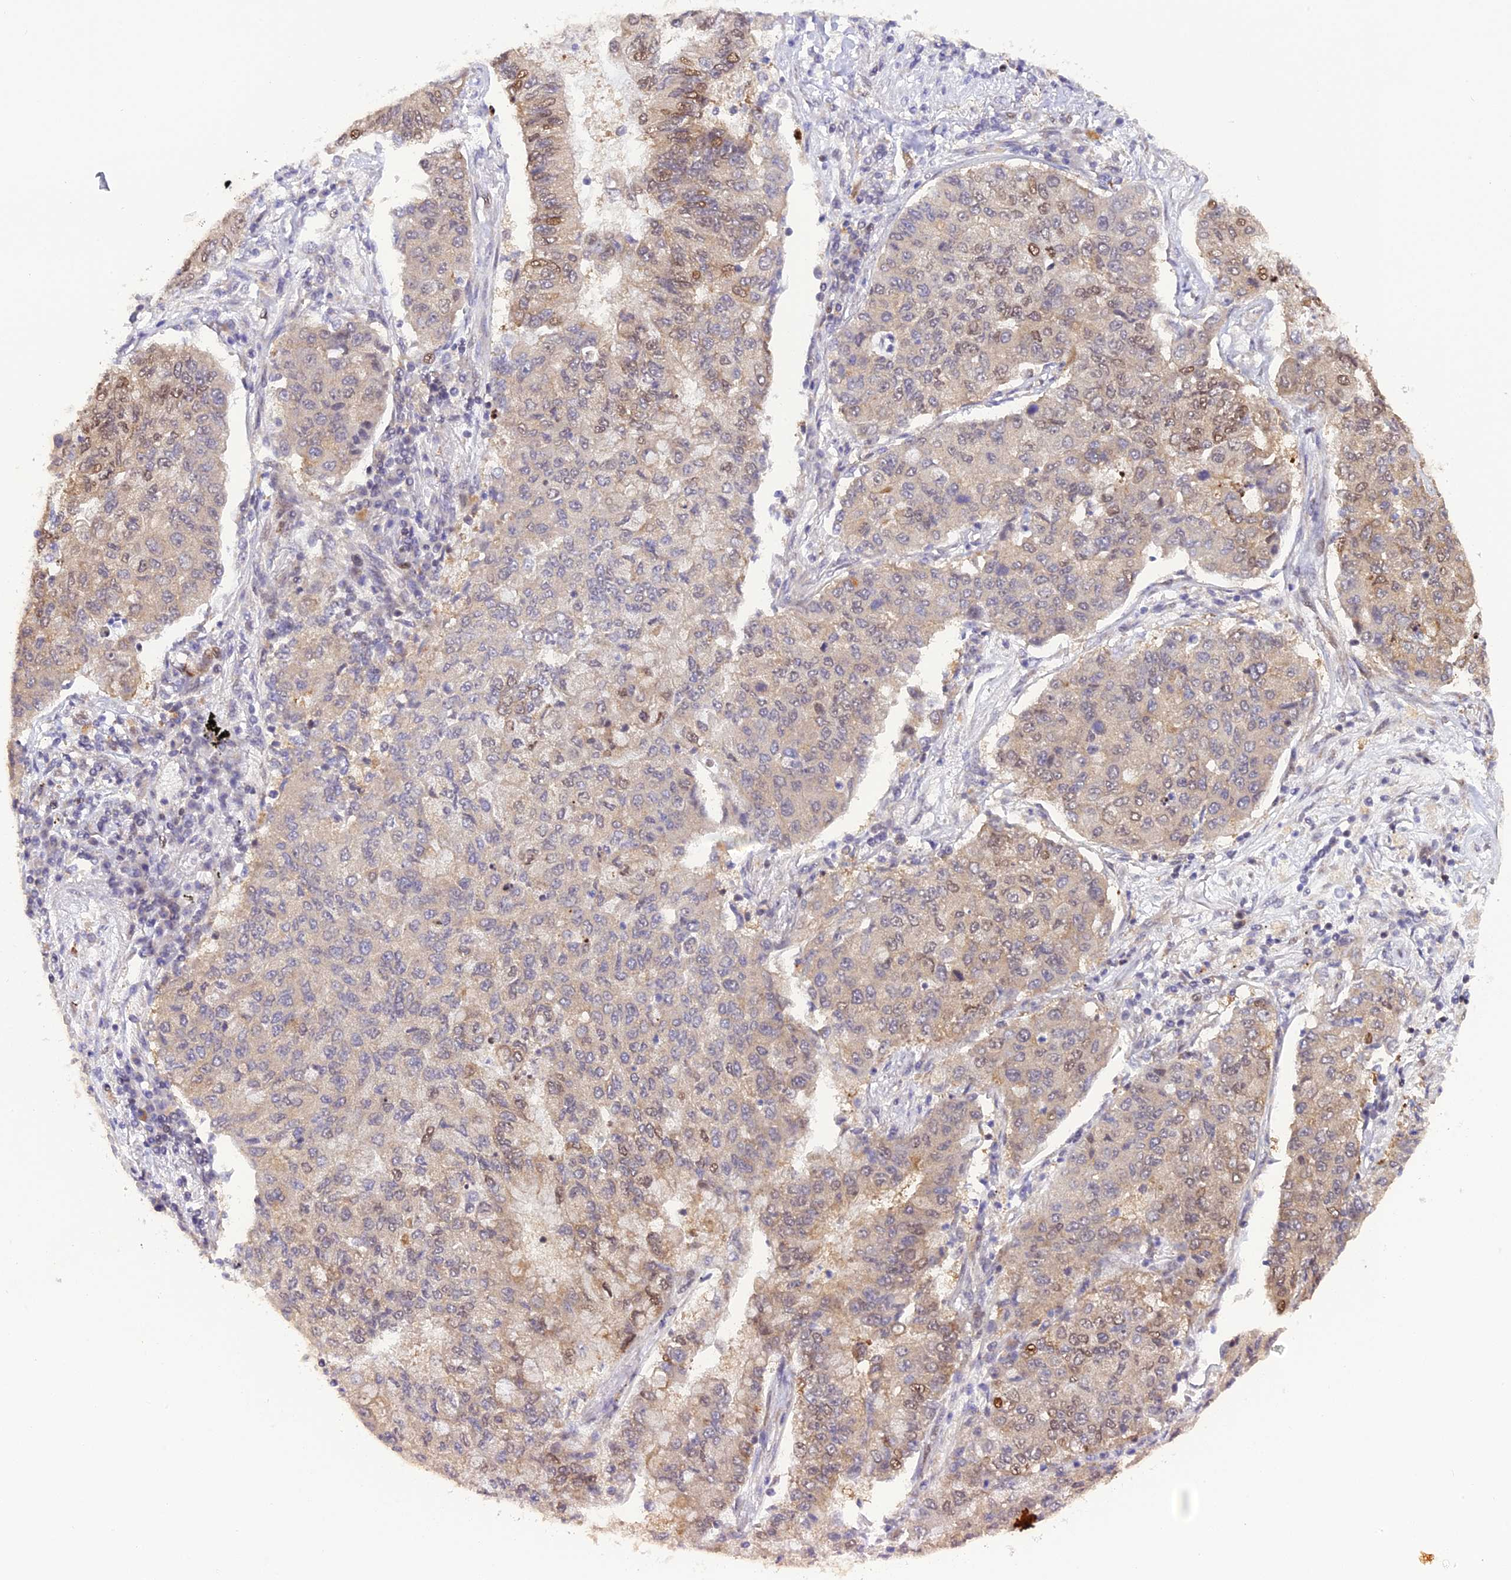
{"staining": {"intensity": "weak", "quantity": "25%-75%", "location": "cytoplasmic/membranous,nuclear"}, "tissue": "lung cancer", "cell_type": "Tumor cells", "image_type": "cancer", "snomed": [{"axis": "morphology", "description": "Squamous cell carcinoma, NOS"}, {"axis": "topography", "description": "Lung"}], "caption": "Immunohistochemistry (DAB) staining of human squamous cell carcinoma (lung) demonstrates weak cytoplasmic/membranous and nuclear protein staining in about 25%-75% of tumor cells.", "gene": "SAMD4A", "patient": {"sex": "male", "age": 74}}